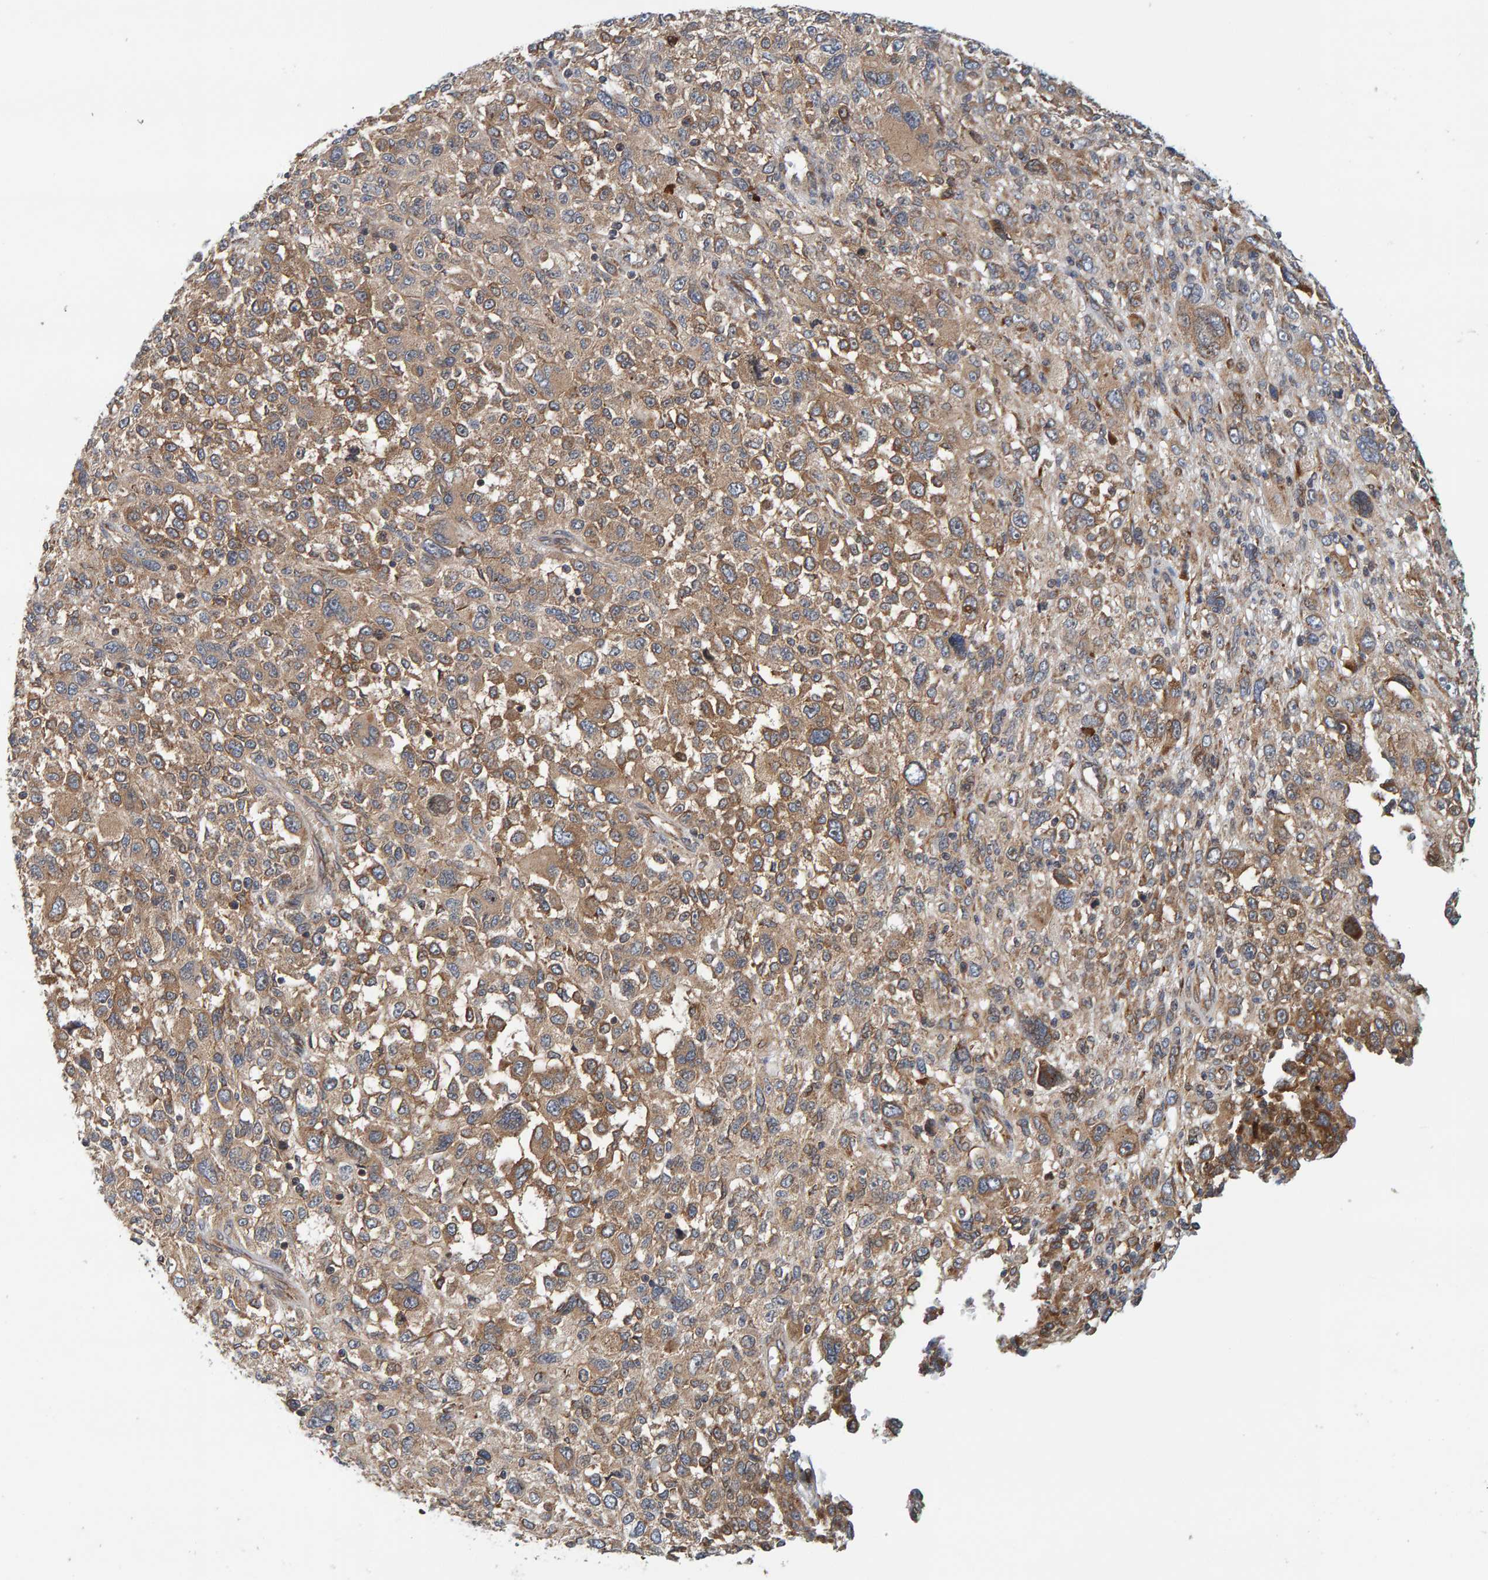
{"staining": {"intensity": "moderate", "quantity": ">75%", "location": "cytoplasmic/membranous"}, "tissue": "melanoma", "cell_type": "Tumor cells", "image_type": "cancer", "snomed": [{"axis": "morphology", "description": "Malignant melanoma, NOS"}, {"axis": "topography", "description": "Skin"}], "caption": "The photomicrograph demonstrates a brown stain indicating the presence of a protein in the cytoplasmic/membranous of tumor cells in melanoma. (Brightfield microscopy of DAB IHC at high magnification).", "gene": "BAIAP2", "patient": {"sex": "female", "age": 55}}